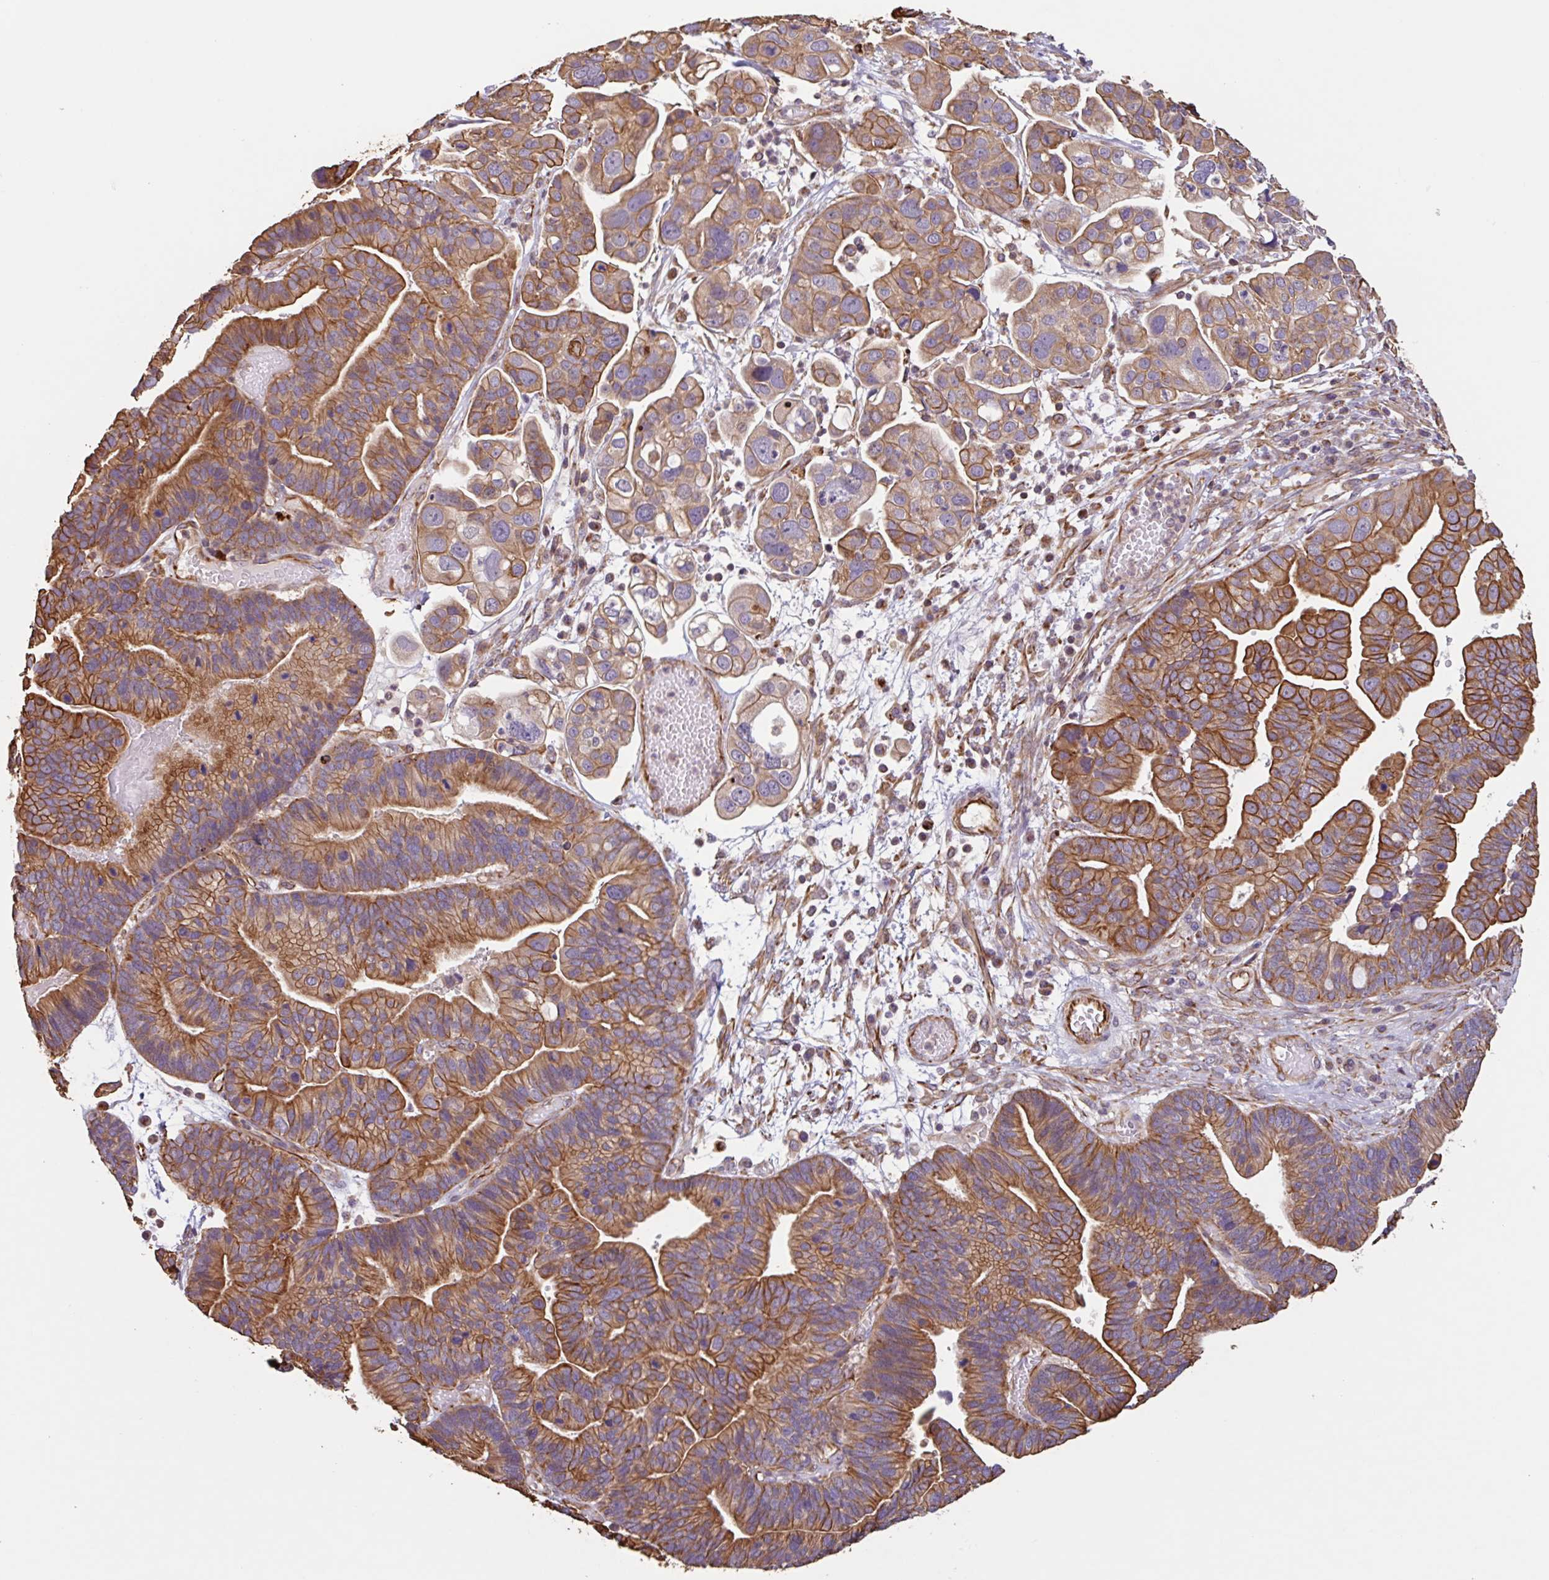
{"staining": {"intensity": "moderate", "quantity": ">75%", "location": "cytoplasmic/membranous"}, "tissue": "ovarian cancer", "cell_type": "Tumor cells", "image_type": "cancer", "snomed": [{"axis": "morphology", "description": "Cystadenocarcinoma, serous, NOS"}, {"axis": "topography", "description": "Ovary"}], "caption": "Moderate cytoplasmic/membranous staining is present in about >75% of tumor cells in serous cystadenocarcinoma (ovarian).", "gene": "ZNF790", "patient": {"sex": "female", "age": 56}}